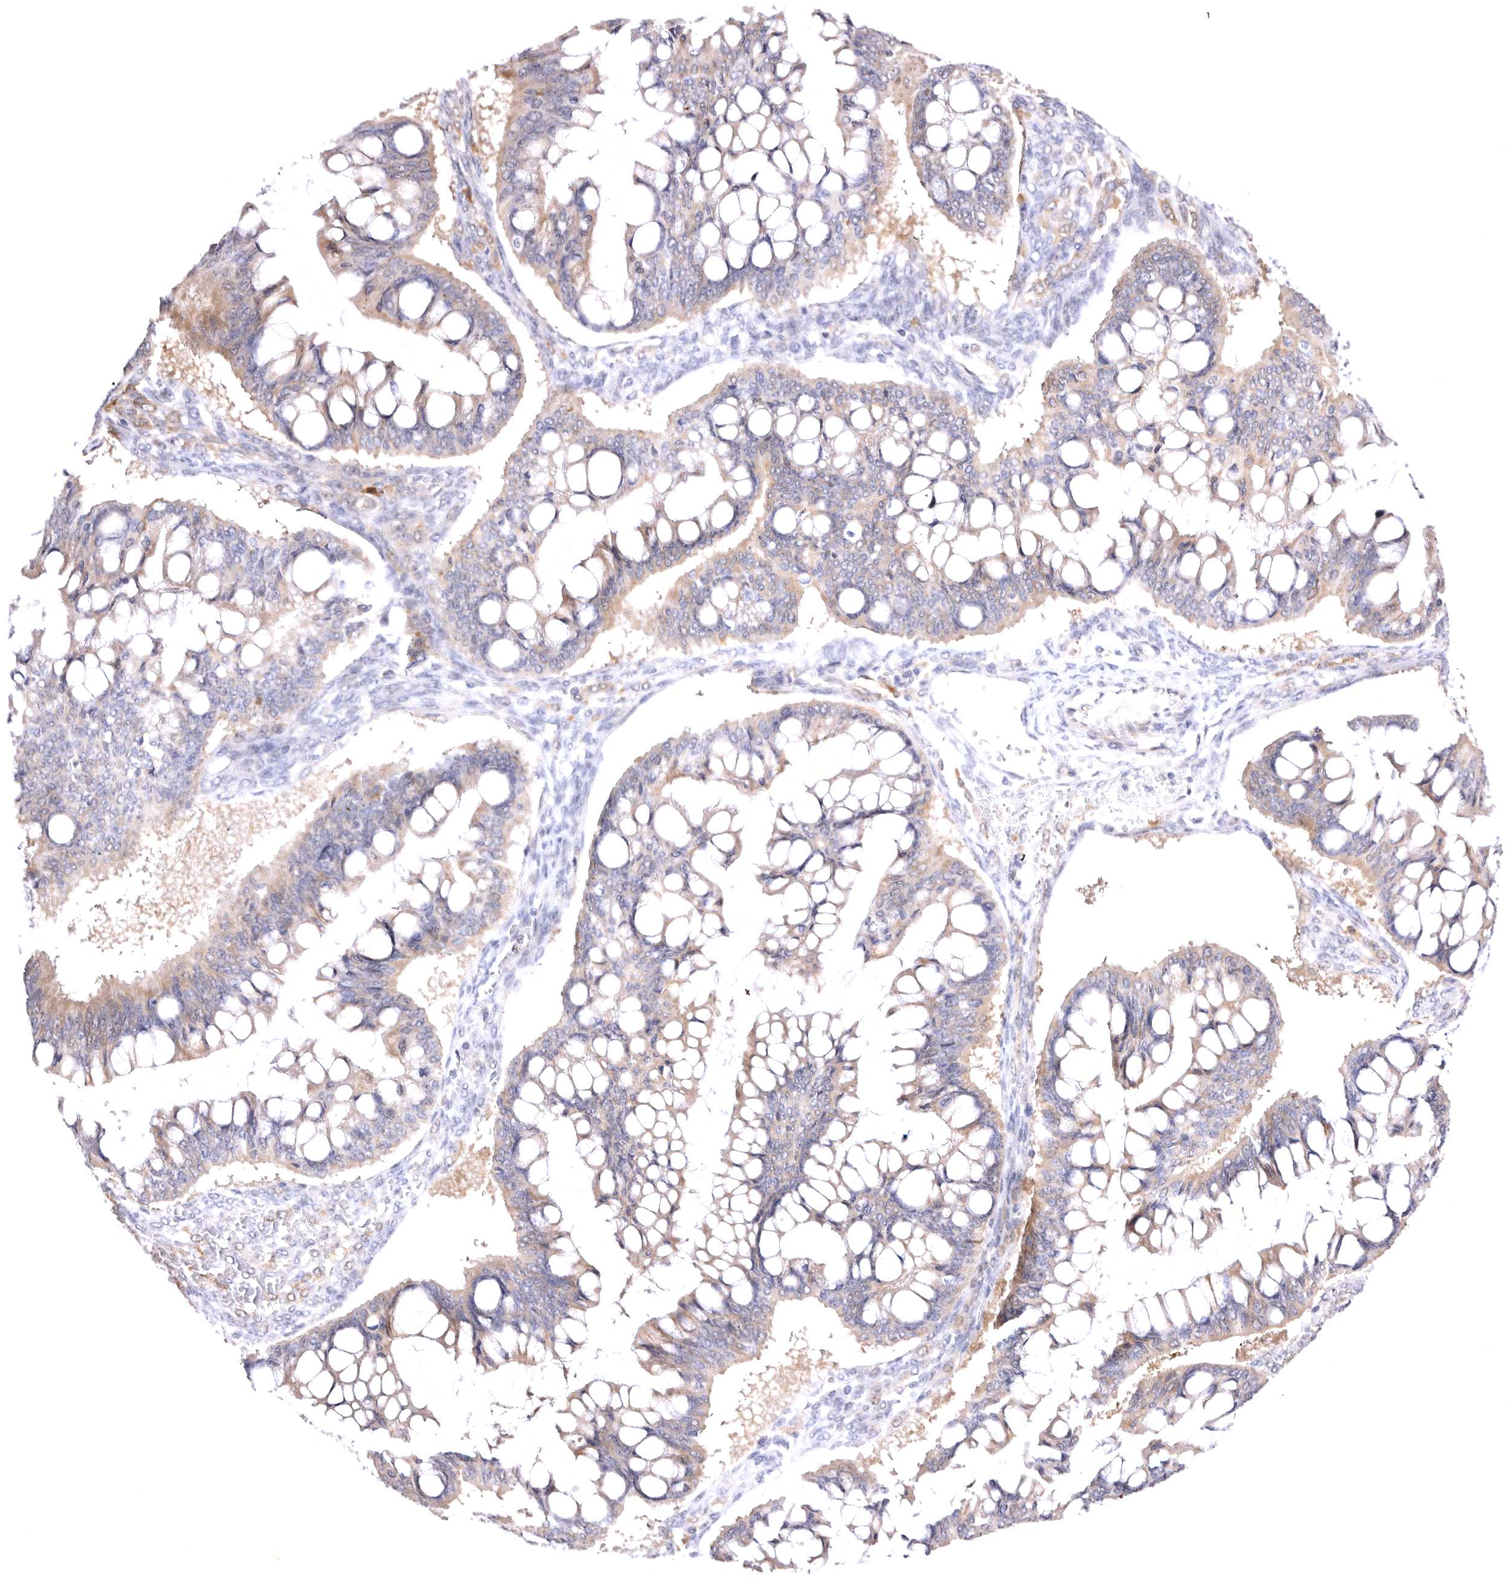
{"staining": {"intensity": "weak", "quantity": ">75%", "location": "cytoplasmic/membranous"}, "tissue": "ovarian cancer", "cell_type": "Tumor cells", "image_type": "cancer", "snomed": [{"axis": "morphology", "description": "Cystadenocarcinoma, mucinous, NOS"}, {"axis": "topography", "description": "Ovary"}], "caption": "The micrograph demonstrates staining of ovarian cancer (mucinous cystadenocarcinoma), revealing weak cytoplasmic/membranous protein positivity (brown color) within tumor cells. The staining was performed using DAB (3,3'-diaminobenzidine), with brown indicating positive protein expression. Nuclei are stained blue with hematoxylin.", "gene": "VPS45", "patient": {"sex": "female", "age": 73}}